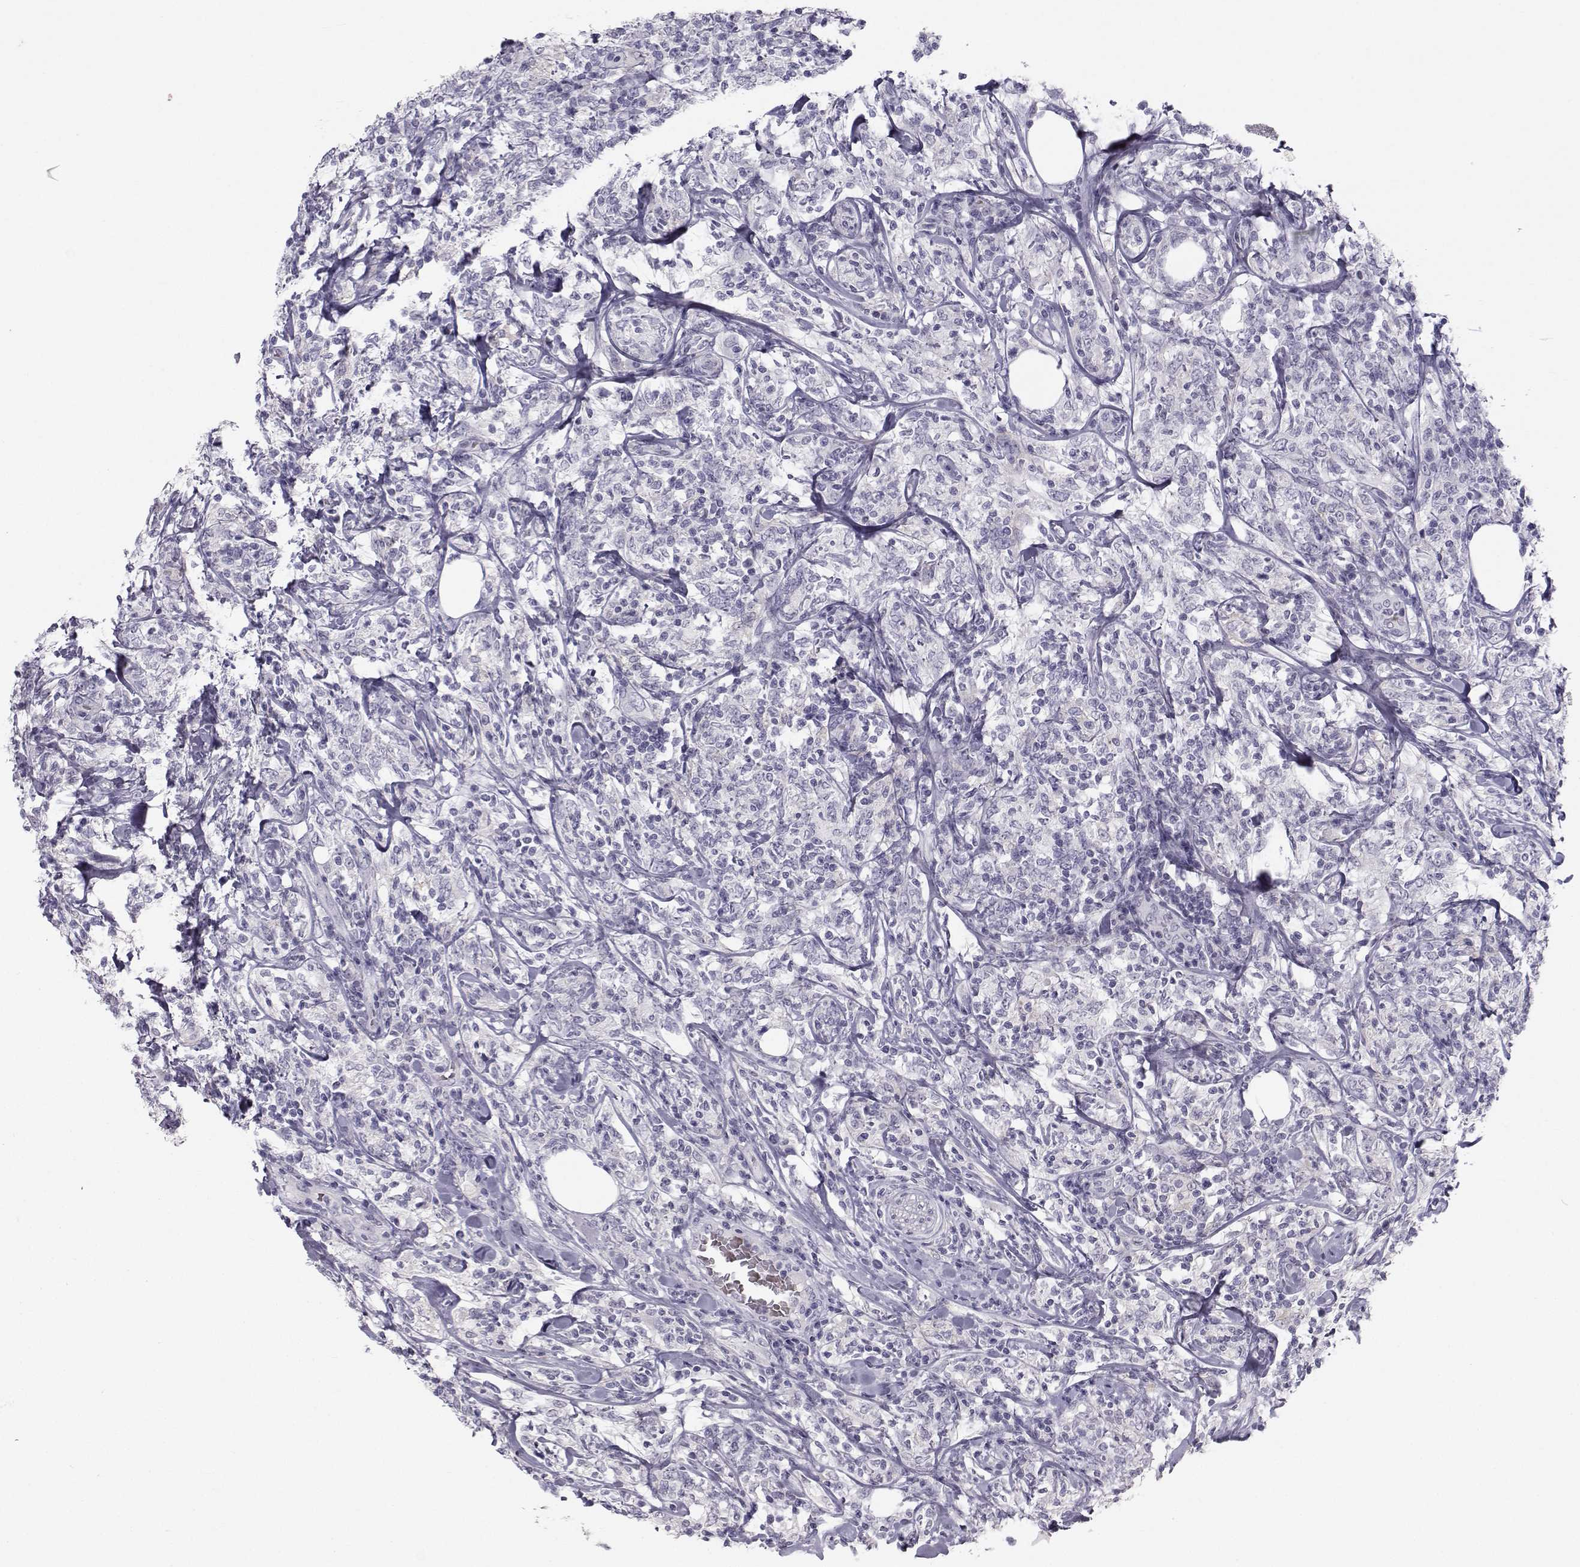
{"staining": {"intensity": "negative", "quantity": "none", "location": "none"}, "tissue": "lymphoma", "cell_type": "Tumor cells", "image_type": "cancer", "snomed": [{"axis": "morphology", "description": "Malignant lymphoma, non-Hodgkin's type, High grade"}, {"axis": "topography", "description": "Lymph node"}], "caption": "The immunohistochemistry (IHC) photomicrograph has no significant positivity in tumor cells of lymphoma tissue.", "gene": "GARIN3", "patient": {"sex": "female", "age": 84}}